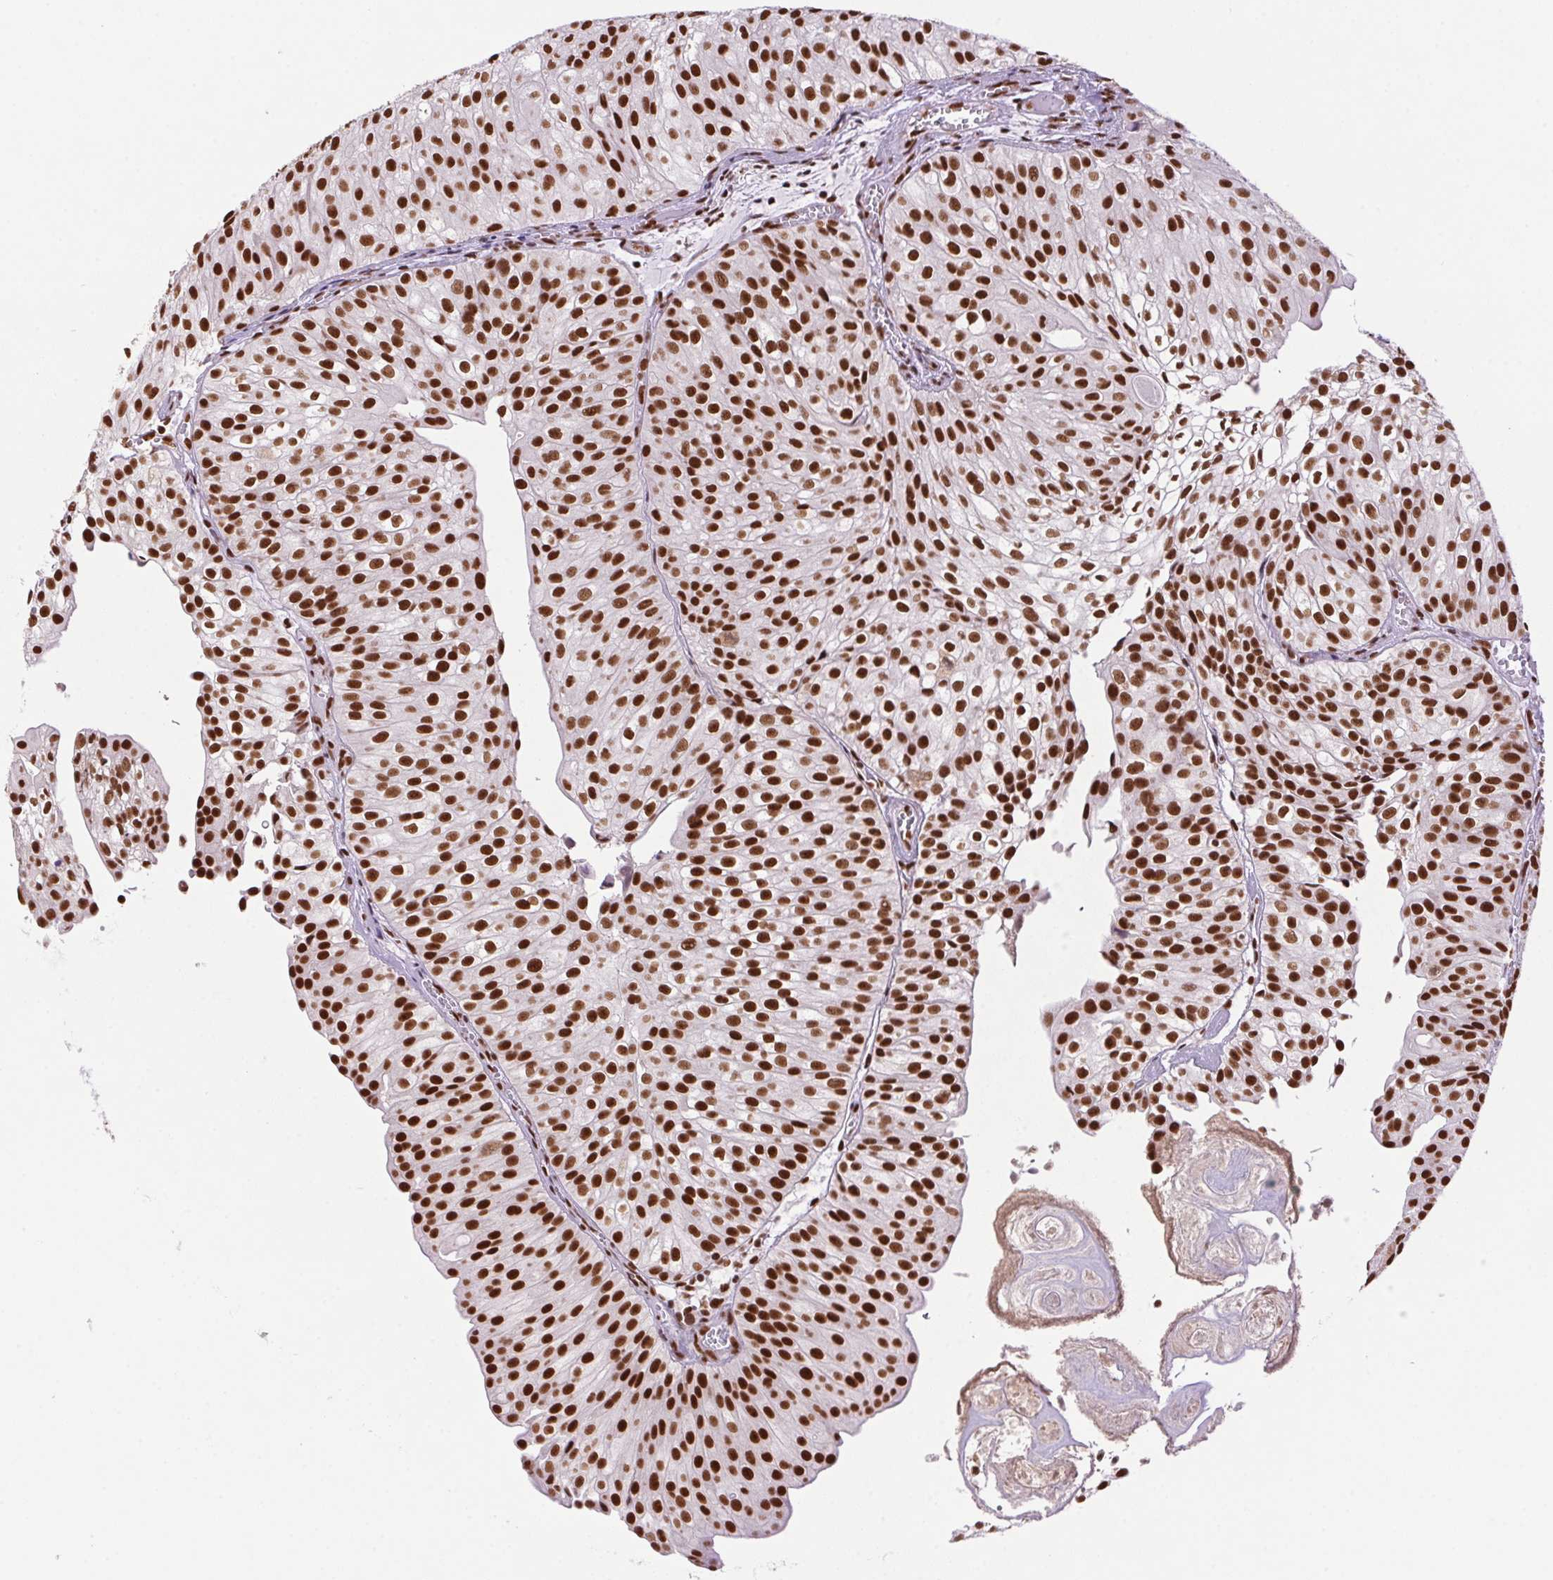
{"staining": {"intensity": "strong", "quantity": ">75%", "location": "nuclear"}, "tissue": "urothelial cancer", "cell_type": "Tumor cells", "image_type": "cancer", "snomed": [{"axis": "morphology", "description": "Urothelial carcinoma, Low grade"}, {"axis": "topography", "description": "Urinary bladder"}], "caption": "The immunohistochemical stain labels strong nuclear positivity in tumor cells of urothelial cancer tissue.", "gene": "ZNF207", "patient": {"sex": "male", "age": 70}}